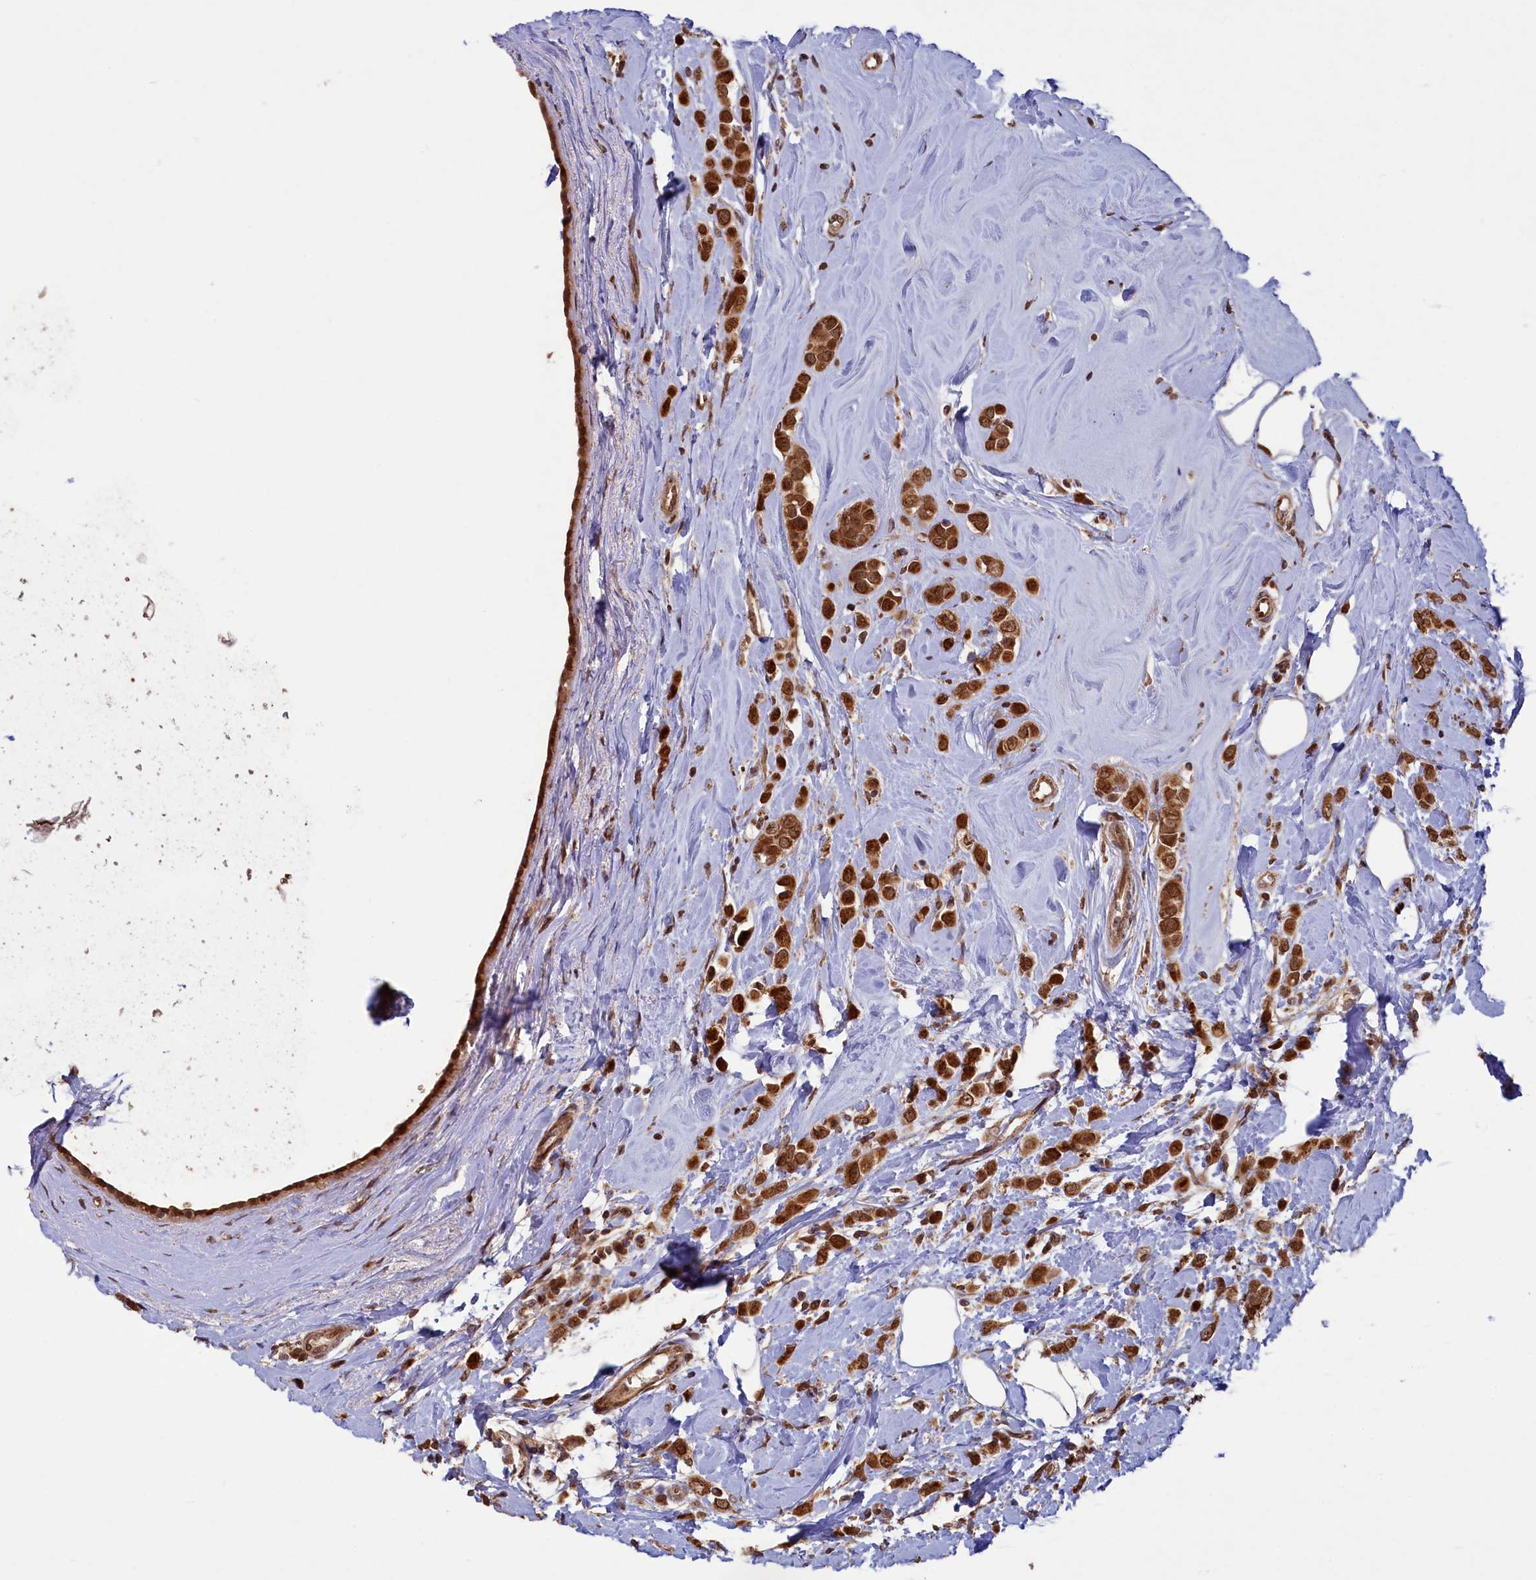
{"staining": {"intensity": "strong", "quantity": ">75%", "location": "cytoplasmic/membranous,nuclear"}, "tissue": "breast cancer", "cell_type": "Tumor cells", "image_type": "cancer", "snomed": [{"axis": "morphology", "description": "Lobular carcinoma"}, {"axis": "topography", "description": "Breast"}], "caption": "DAB (3,3'-diaminobenzidine) immunohistochemical staining of breast lobular carcinoma exhibits strong cytoplasmic/membranous and nuclear protein expression in approximately >75% of tumor cells.", "gene": "NAE1", "patient": {"sex": "female", "age": 47}}